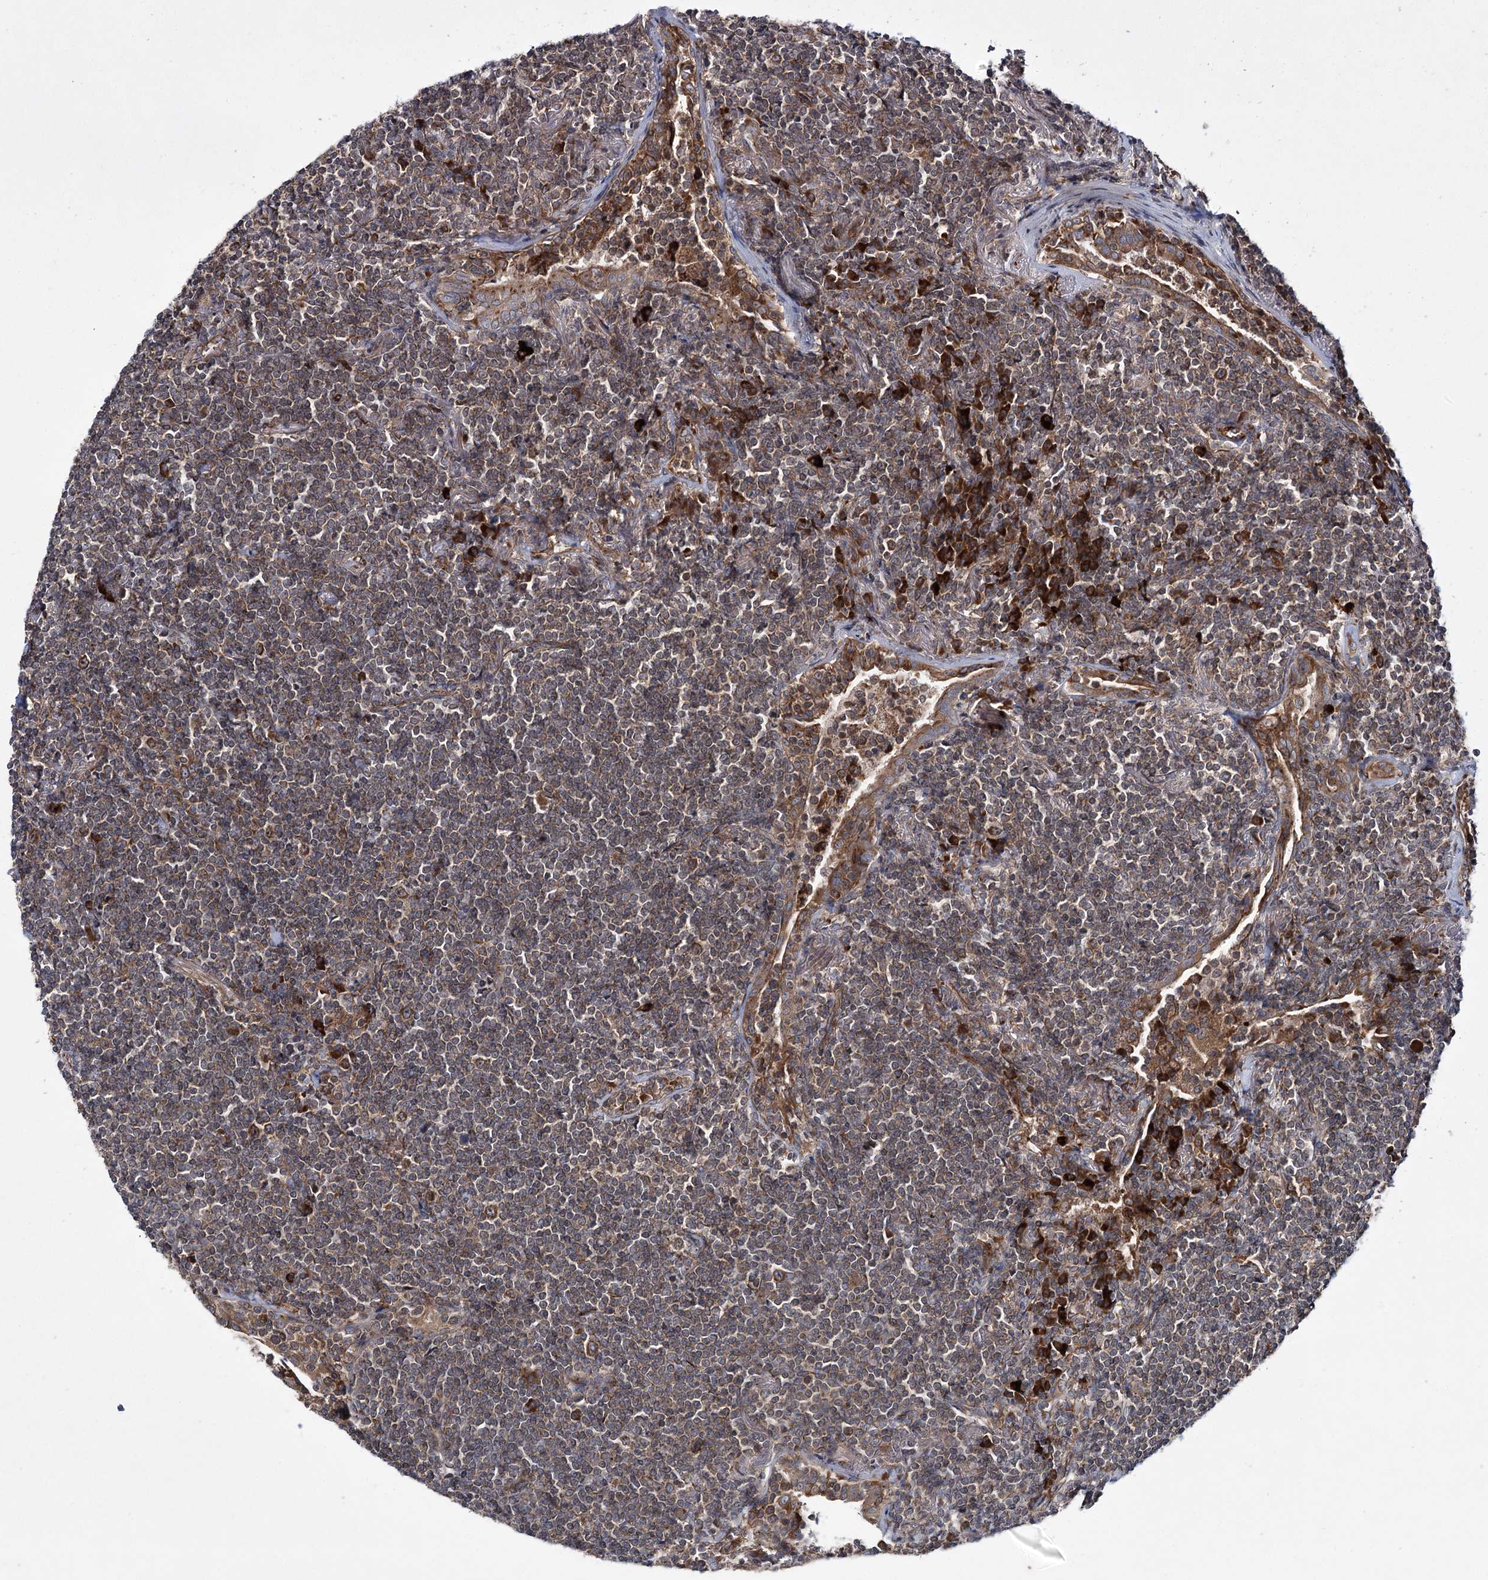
{"staining": {"intensity": "moderate", "quantity": "25%-75%", "location": "cytoplasmic/membranous"}, "tissue": "lymphoma", "cell_type": "Tumor cells", "image_type": "cancer", "snomed": [{"axis": "morphology", "description": "Malignant lymphoma, non-Hodgkin's type, Low grade"}, {"axis": "topography", "description": "Lung"}], "caption": "Moderate cytoplasmic/membranous staining is appreciated in approximately 25%-75% of tumor cells in lymphoma. The protein of interest is stained brown, and the nuclei are stained in blue (DAB IHC with brightfield microscopy, high magnification).", "gene": "HECTD2", "patient": {"sex": "female", "age": 71}}